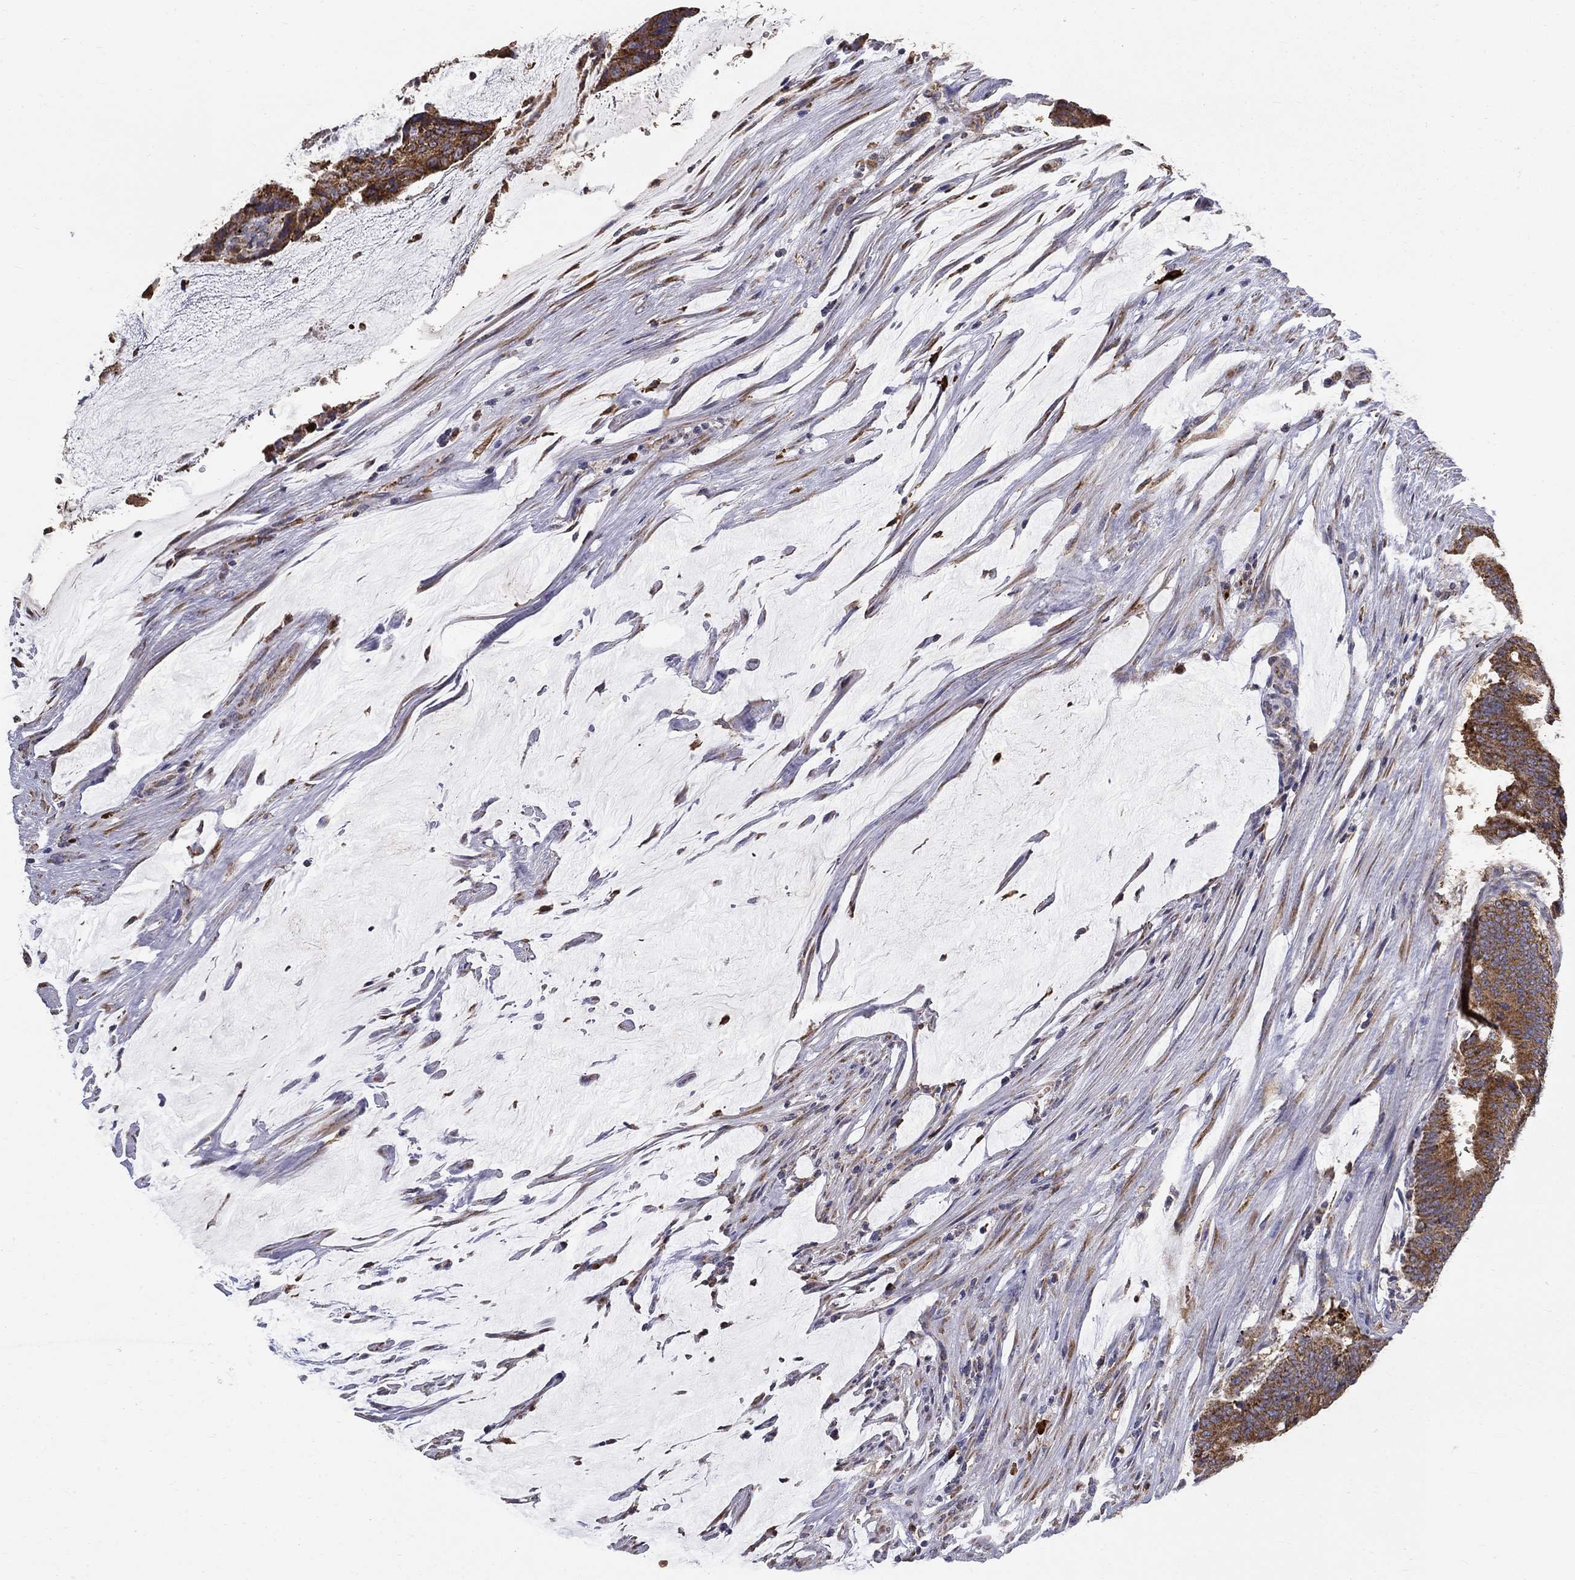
{"staining": {"intensity": "moderate", "quantity": ">75%", "location": "cytoplasmic/membranous"}, "tissue": "colorectal cancer", "cell_type": "Tumor cells", "image_type": "cancer", "snomed": [{"axis": "morphology", "description": "Adenocarcinoma, NOS"}, {"axis": "topography", "description": "Colon"}], "caption": "Moderate cytoplasmic/membranous staining is appreciated in about >75% of tumor cells in colorectal cancer (adenocarcinoma). The staining was performed using DAB (3,3'-diaminobenzidine), with brown indicating positive protein expression. Nuclei are stained blue with hematoxylin.", "gene": "PRDX4", "patient": {"sex": "female", "age": 43}}